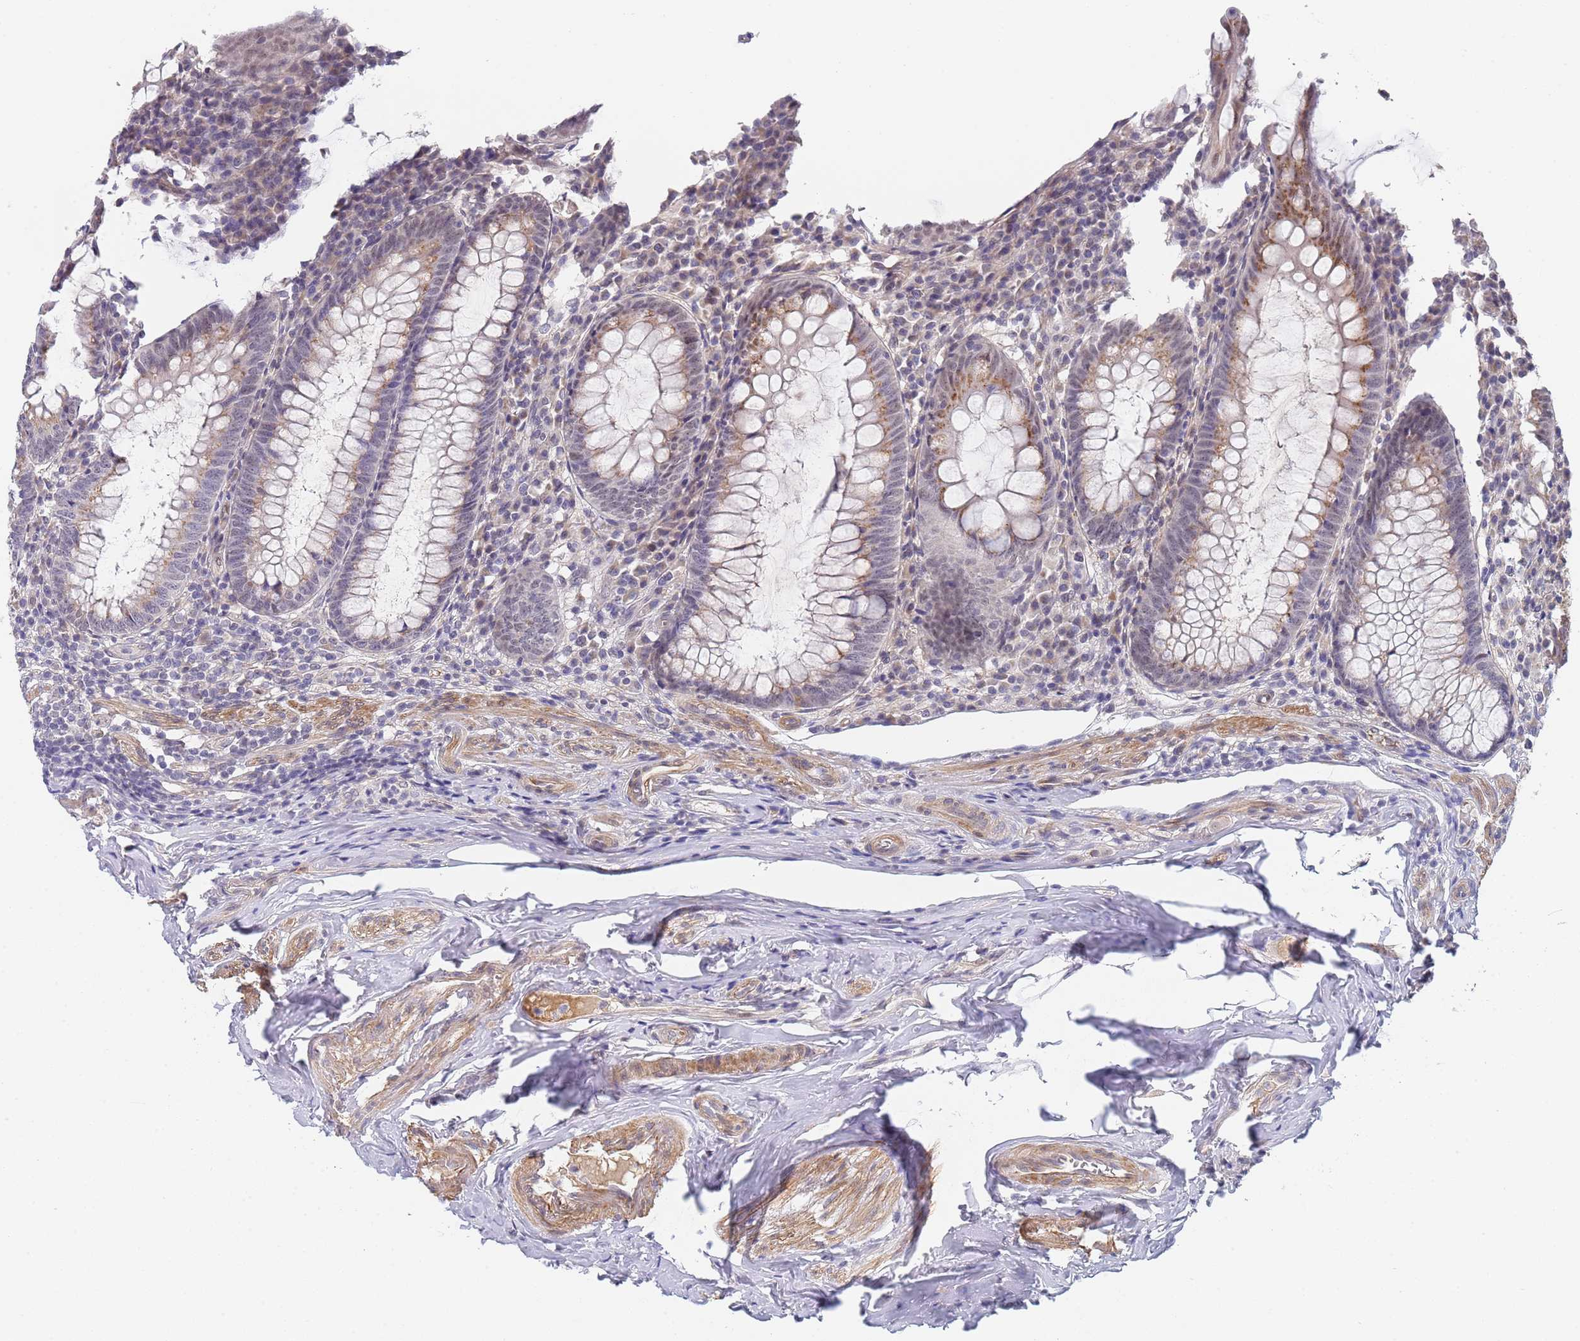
{"staining": {"intensity": "moderate", "quantity": "25%-75%", "location": "cytoplasmic/membranous"}, "tissue": "appendix", "cell_type": "Glandular cells", "image_type": "normal", "snomed": [{"axis": "morphology", "description": "Normal tissue, NOS"}, {"axis": "topography", "description": "Appendix"}], "caption": "Immunohistochemistry (IHC) of benign human appendix demonstrates medium levels of moderate cytoplasmic/membranous positivity in approximately 25%-75% of glandular cells.", "gene": "B4GALT4", "patient": {"sex": "male", "age": 83}}